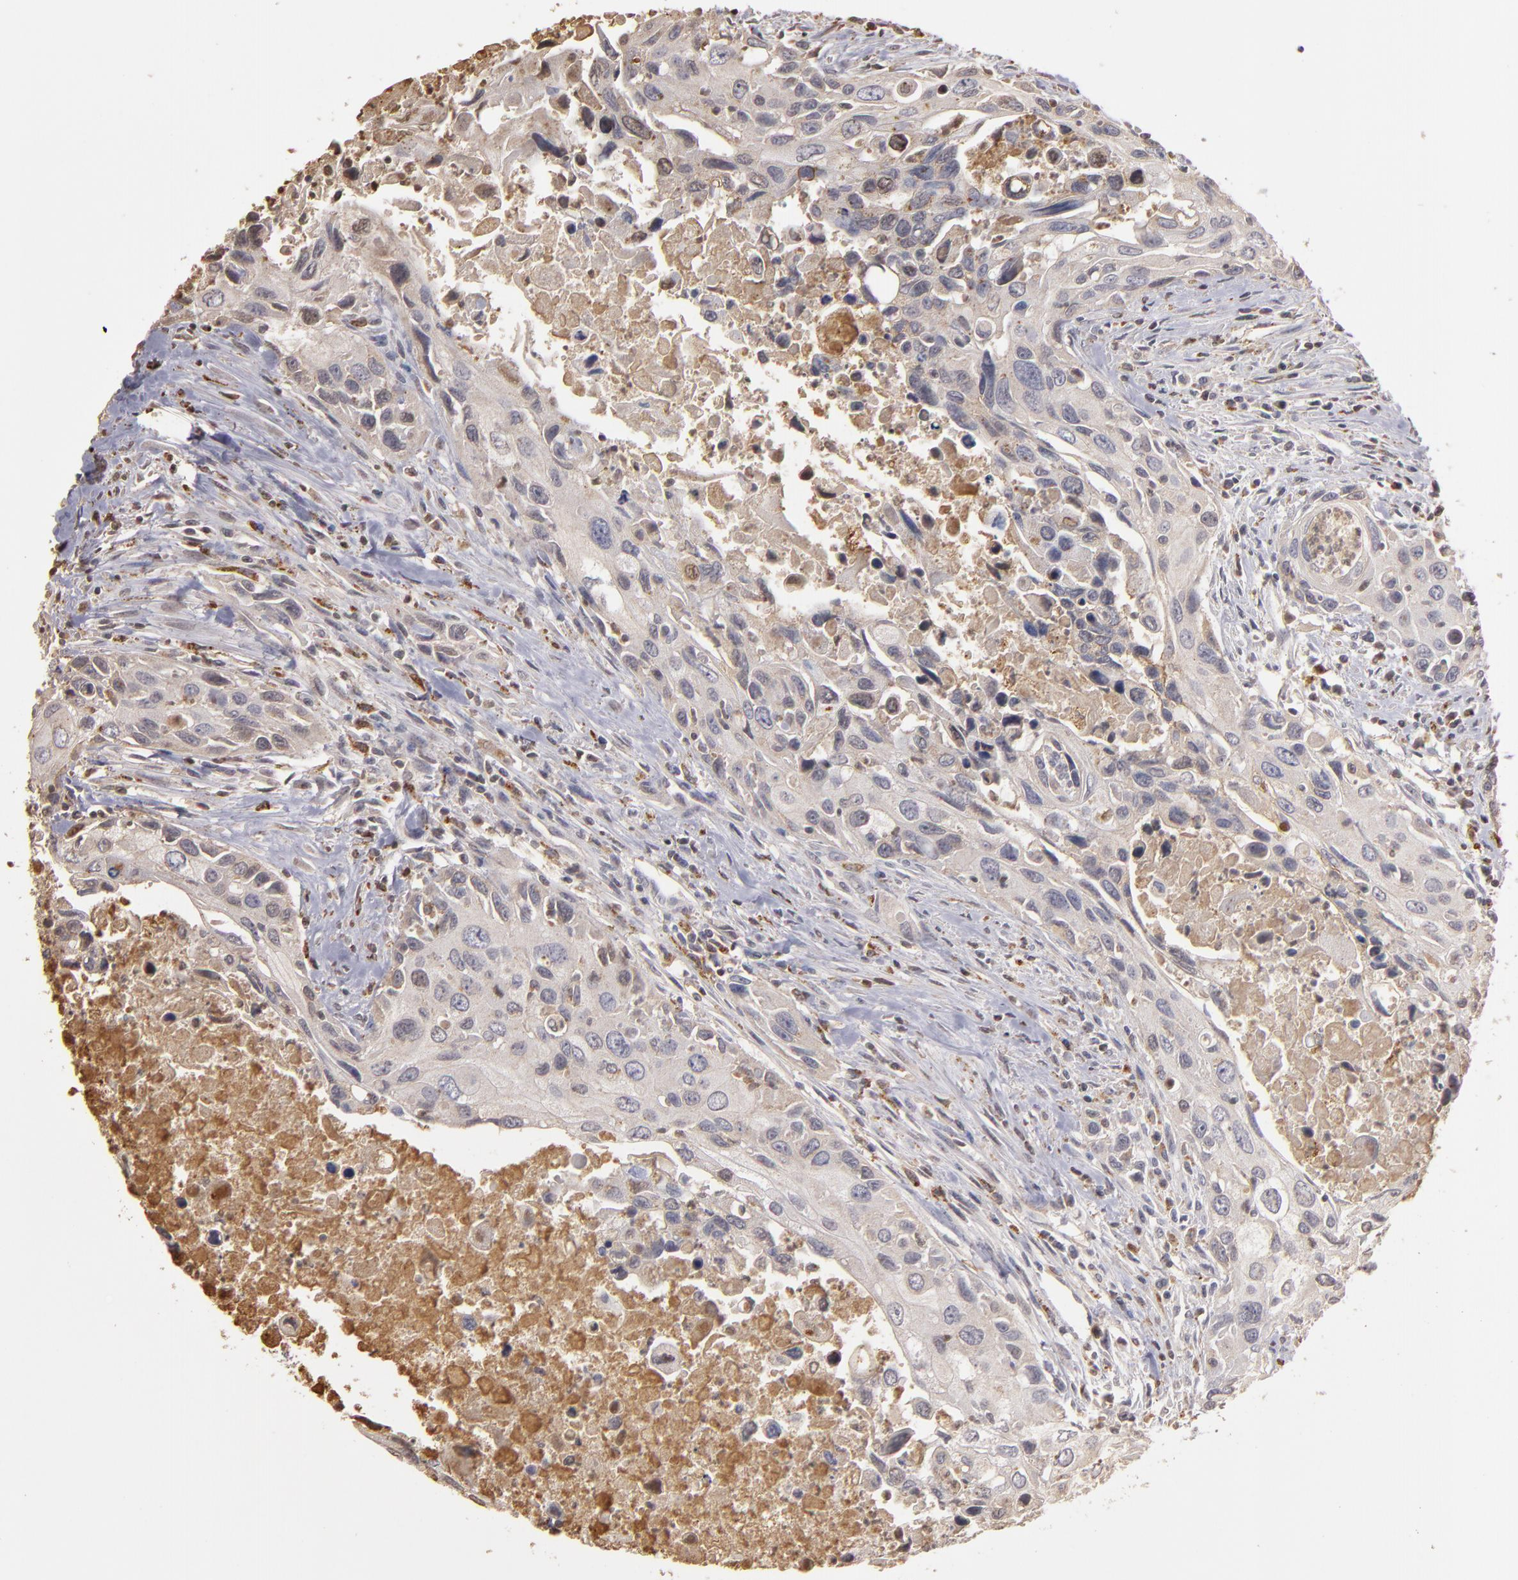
{"staining": {"intensity": "weak", "quantity": ">75%", "location": "cytoplasmic/membranous"}, "tissue": "urothelial cancer", "cell_type": "Tumor cells", "image_type": "cancer", "snomed": [{"axis": "morphology", "description": "Urothelial carcinoma, High grade"}, {"axis": "topography", "description": "Urinary bladder"}], "caption": "Protein analysis of urothelial cancer tissue displays weak cytoplasmic/membranous staining in about >75% of tumor cells.", "gene": "TRAF1", "patient": {"sex": "male", "age": 71}}